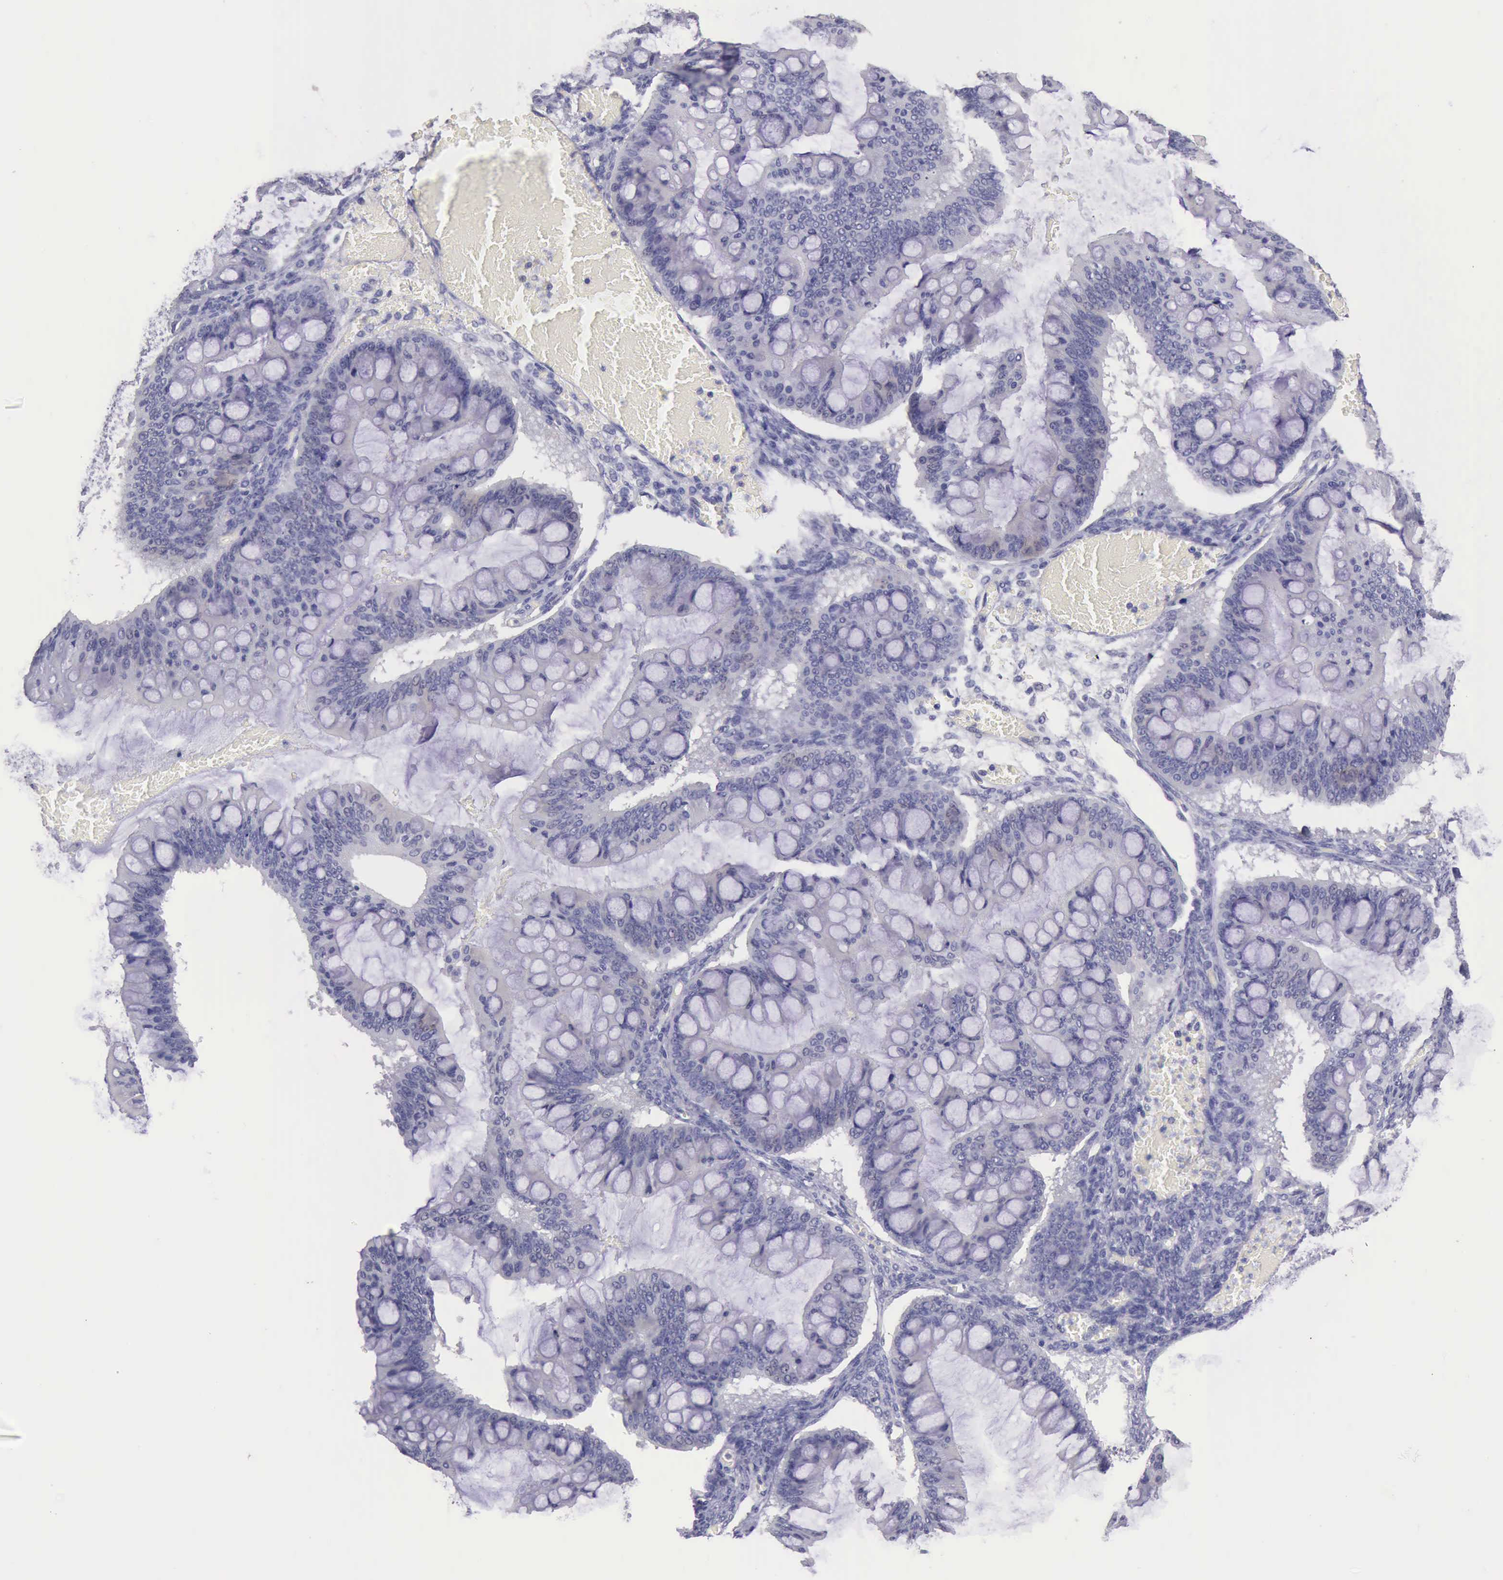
{"staining": {"intensity": "negative", "quantity": "none", "location": "none"}, "tissue": "ovarian cancer", "cell_type": "Tumor cells", "image_type": "cancer", "snomed": [{"axis": "morphology", "description": "Cystadenocarcinoma, mucinous, NOS"}, {"axis": "topography", "description": "Ovary"}], "caption": "Immunohistochemistry image of neoplastic tissue: human ovarian cancer (mucinous cystadenocarcinoma) stained with DAB (3,3'-diaminobenzidine) exhibits no significant protein positivity in tumor cells.", "gene": "KCND1", "patient": {"sex": "female", "age": 73}}